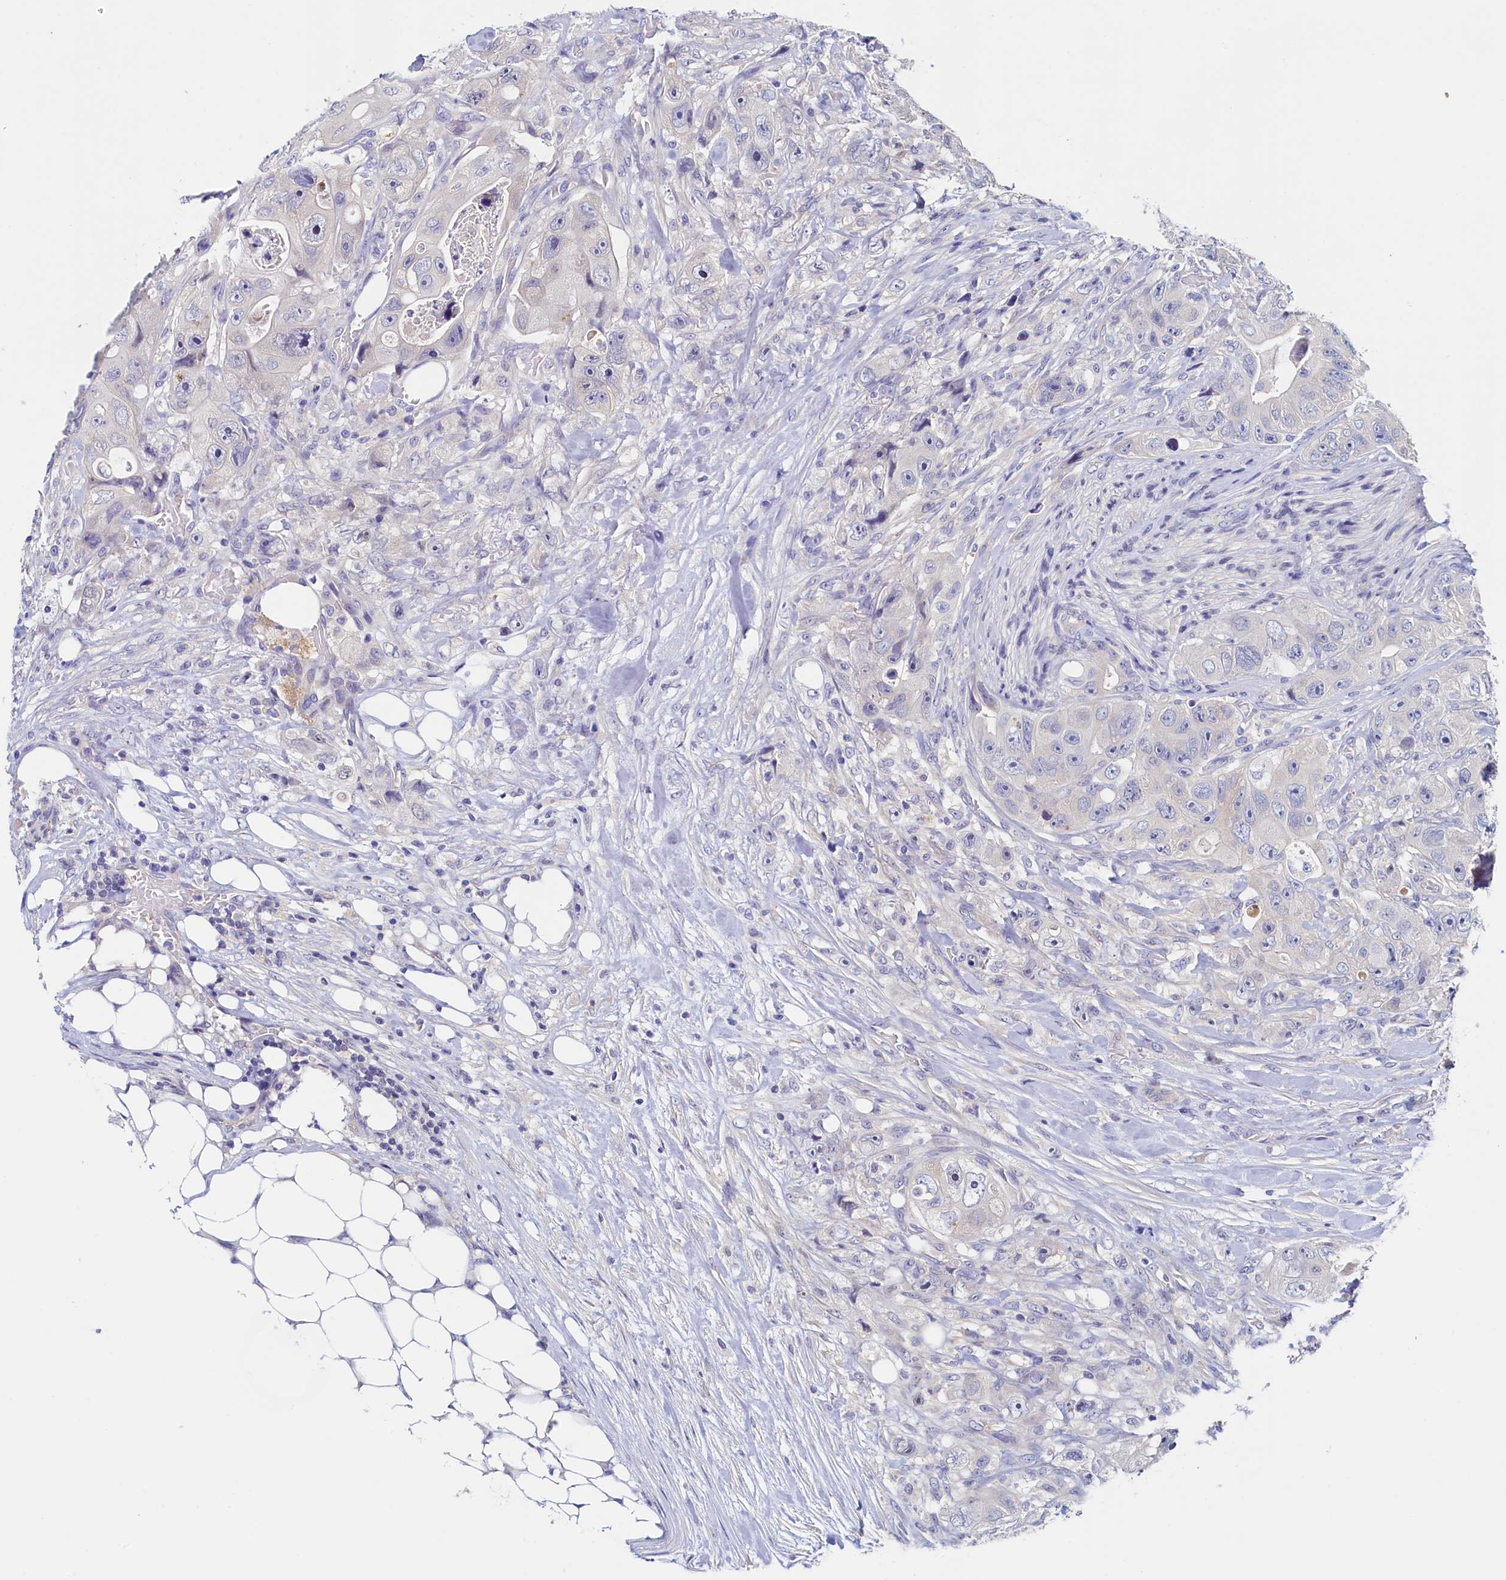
{"staining": {"intensity": "negative", "quantity": "none", "location": "none"}, "tissue": "colorectal cancer", "cell_type": "Tumor cells", "image_type": "cancer", "snomed": [{"axis": "morphology", "description": "Adenocarcinoma, NOS"}, {"axis": "topography", "description": "Colon"}], "caption": "This is an immunohistochemistry image of human colorectal cancer. There is no staining in tumor cells.", "gene": "DTD1", "patient": {"sex": "female", "age": 46}}